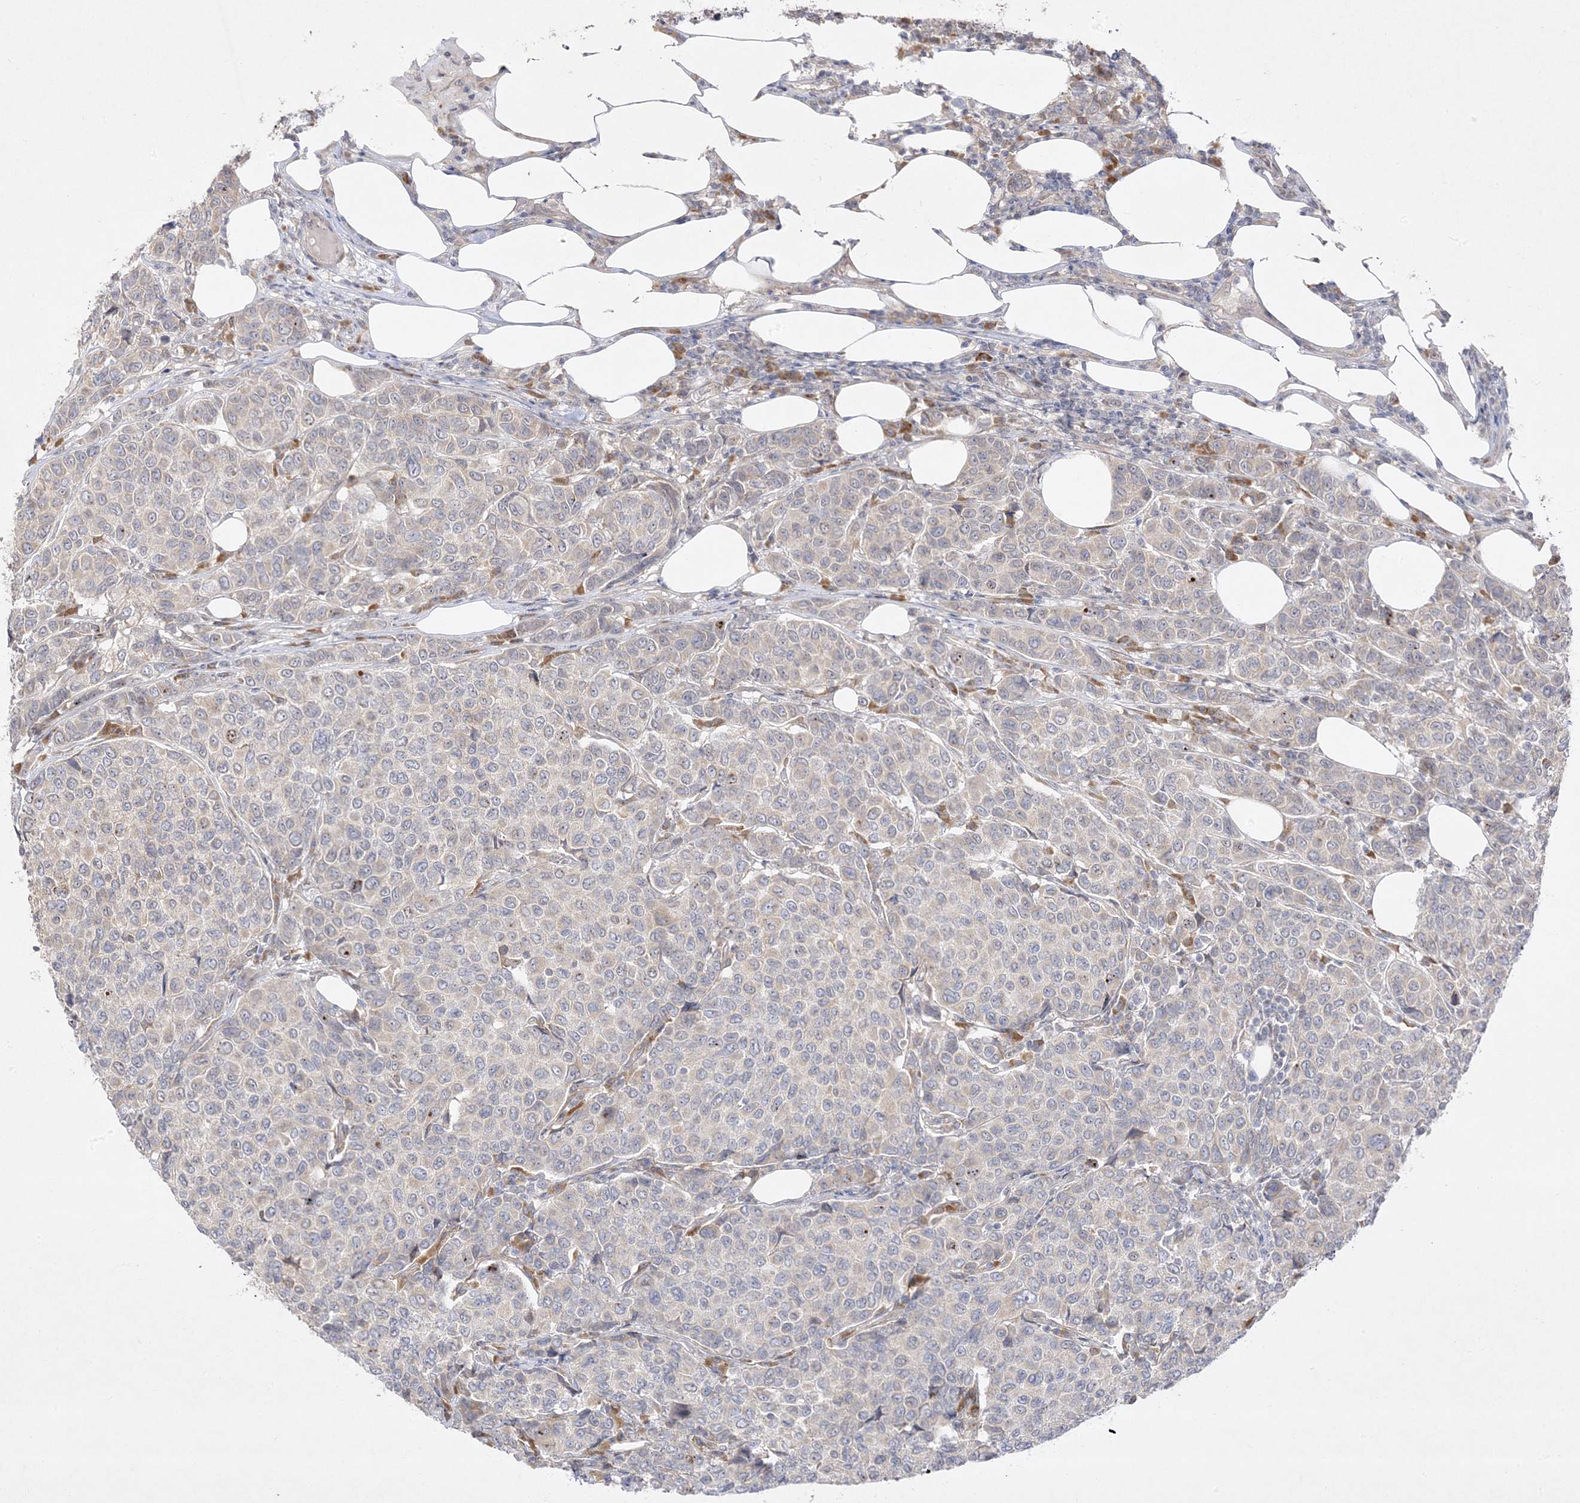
{"staining": {"intensity": "negative", "quantity": "none", "location": "none"}, "tissue": "breast cancer", "cell_type": "Tumor cells", "image_type": "cancer", "snomed": [{"axis": "morphology", "description": "Duct carcinoma"}, {"axis": "topography", "description": "Breast"}], "caption": "A histopathology image of breast intraductal carcinoma stained for a protein reveals no brown staining in tumor cells. (IHC, brightfield microscopy, high magnification).", "gene": "C2CD2", "patient": {"sex": "female", "age": 55}}